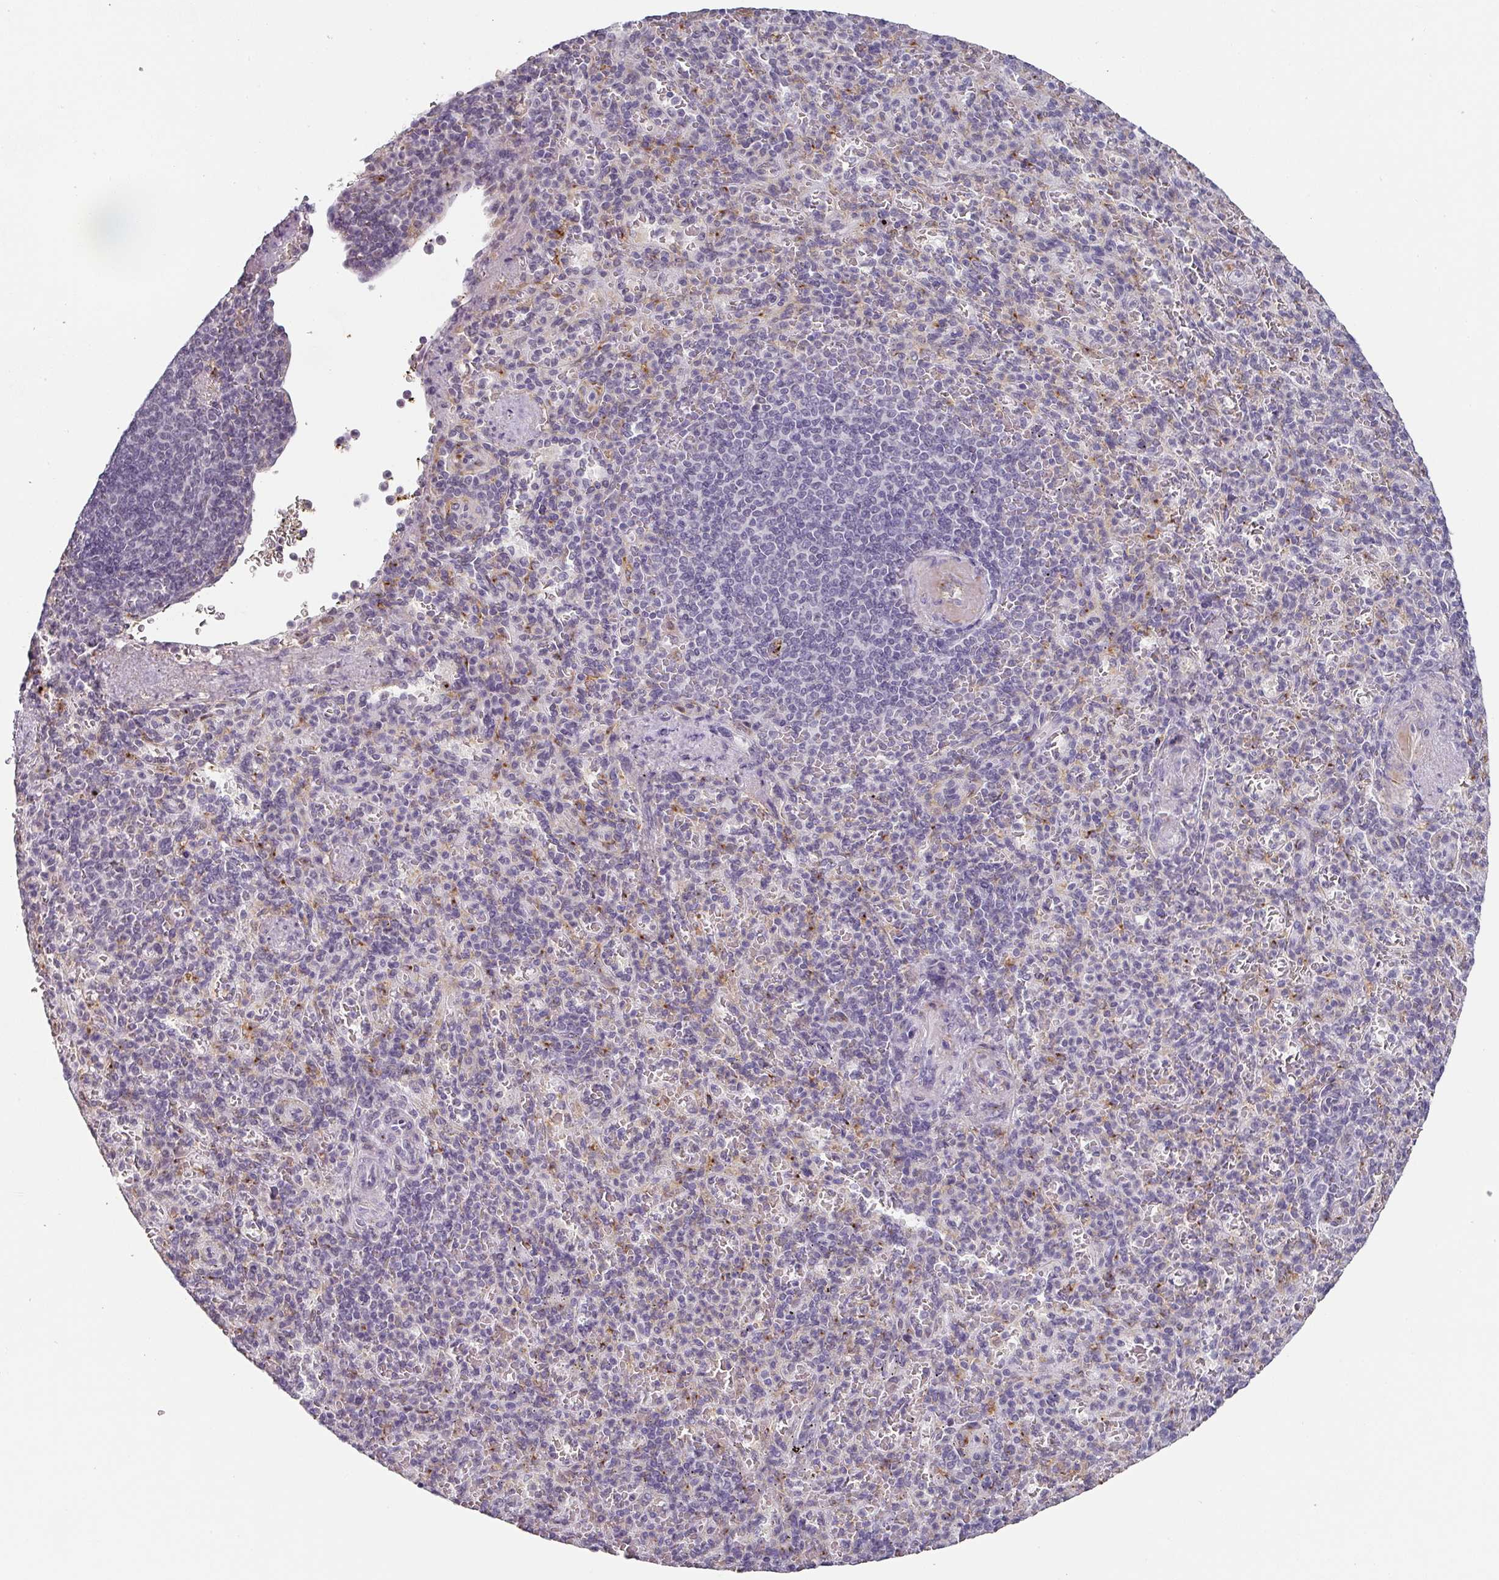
{"staining": {"intensity": "negative", "quantity": "none", "location": "none"}, "tissue": "spleen", "cell_type": "Cells in red pulp", "image_type": "normal", "snomed": [{"axis": "morphology", "description": "Normal tissue, NOS"}, {"axis": "topography", "description": "Spleen"}], "caption": "High power microscopy micrograph of an immunohistochemistry image of normal spleen, revealing no significant staining in cells in red pulp.", "gene": "C1QB", "patient": {"sex": "female", "age": 74}}